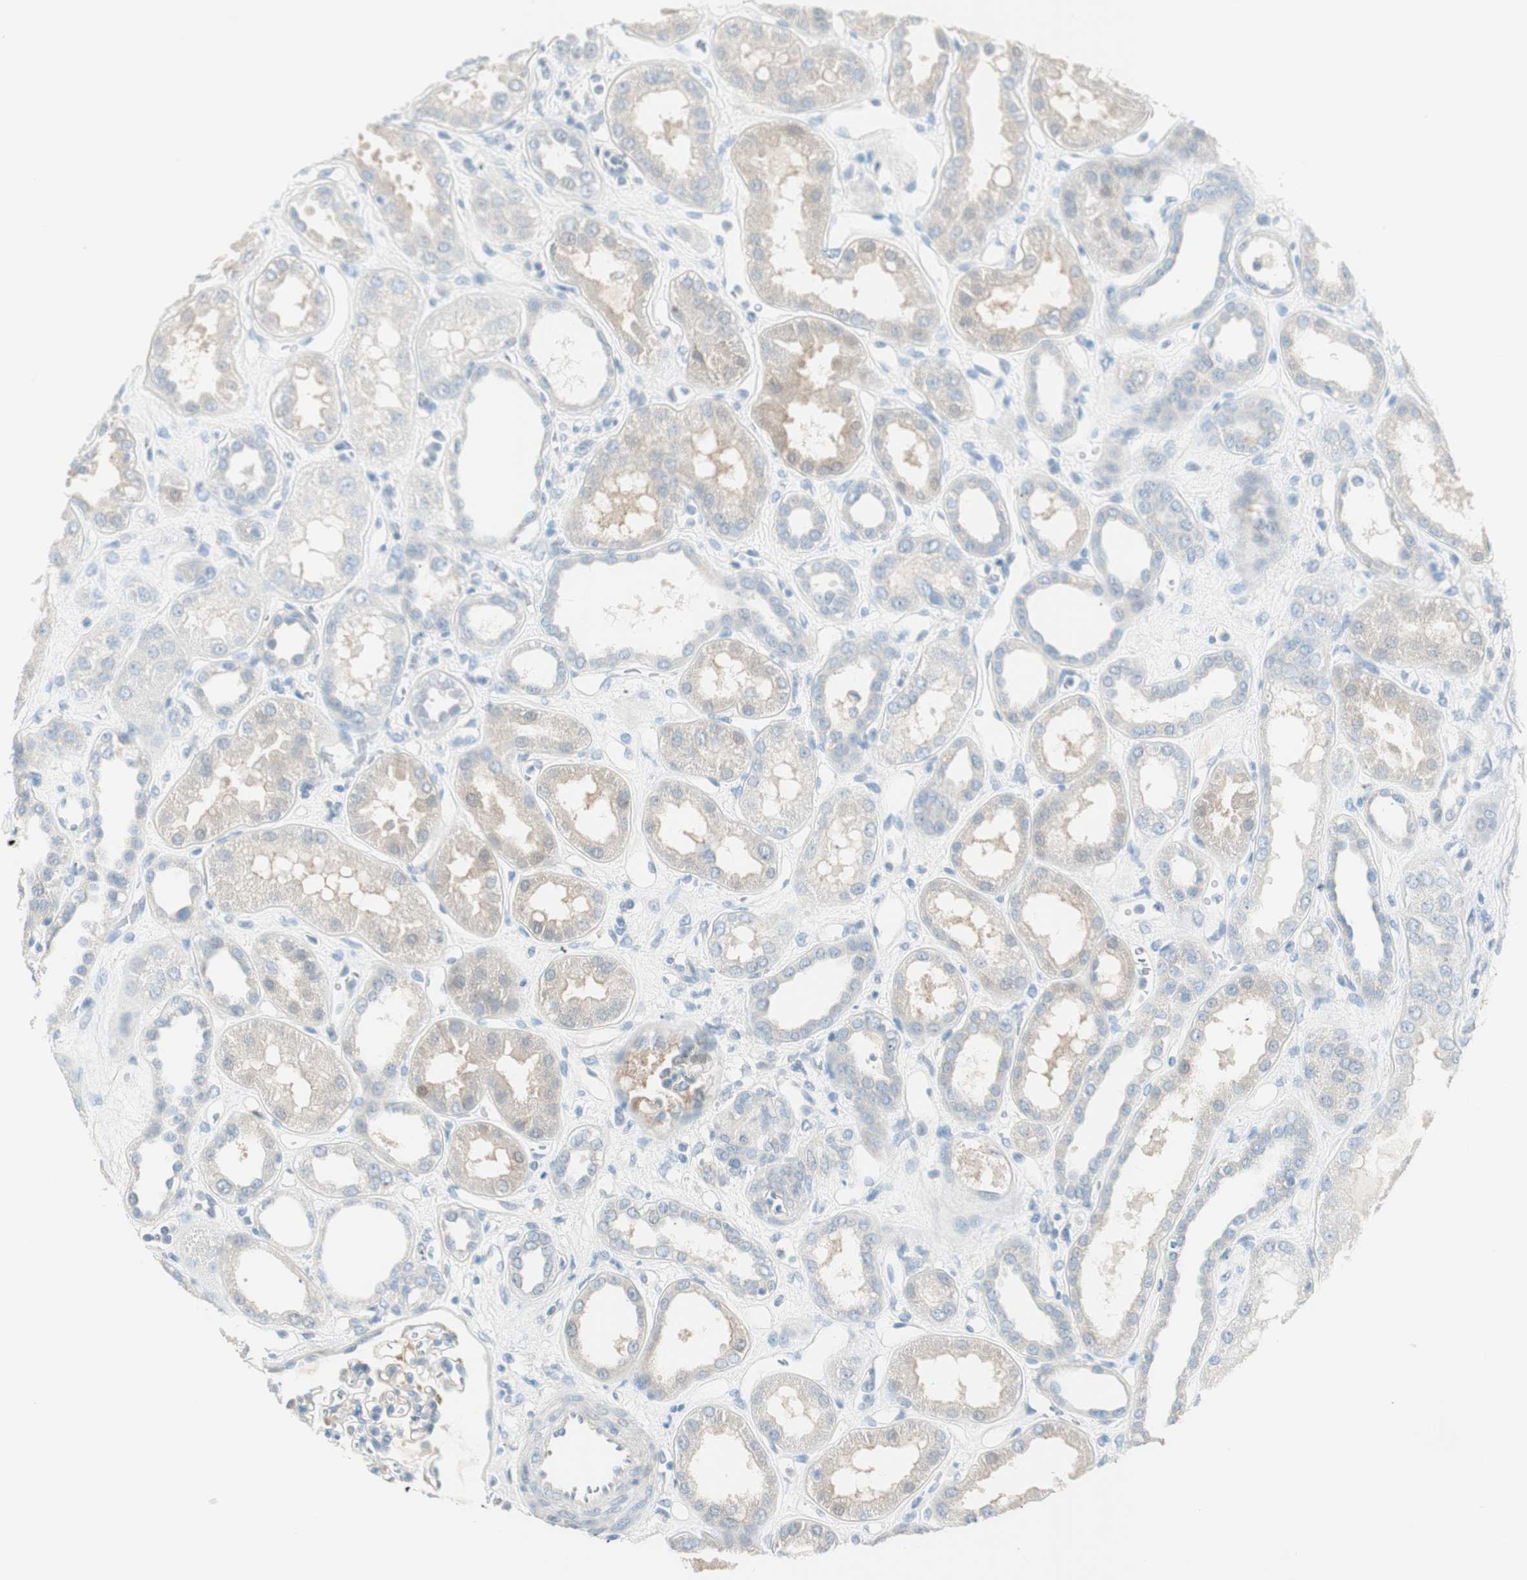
{"staining": {"intensity": "negative", "quantity": "none", "location": "none"}, "tissue": "kidney", "cell_type": "Cells in glomeruli", "image_type": "normal", "snomed": [{"axis": "morphology", "description": "Normal tissue, NOS"}, {"axis": "topography", "description": "Kidney"}], "caption": "This is an IHC micrograph of benign kidney. There is no positivity in cells in glomeruli.", "gene": "HPGD", "patient": {"sex": "male", "age": 59}}